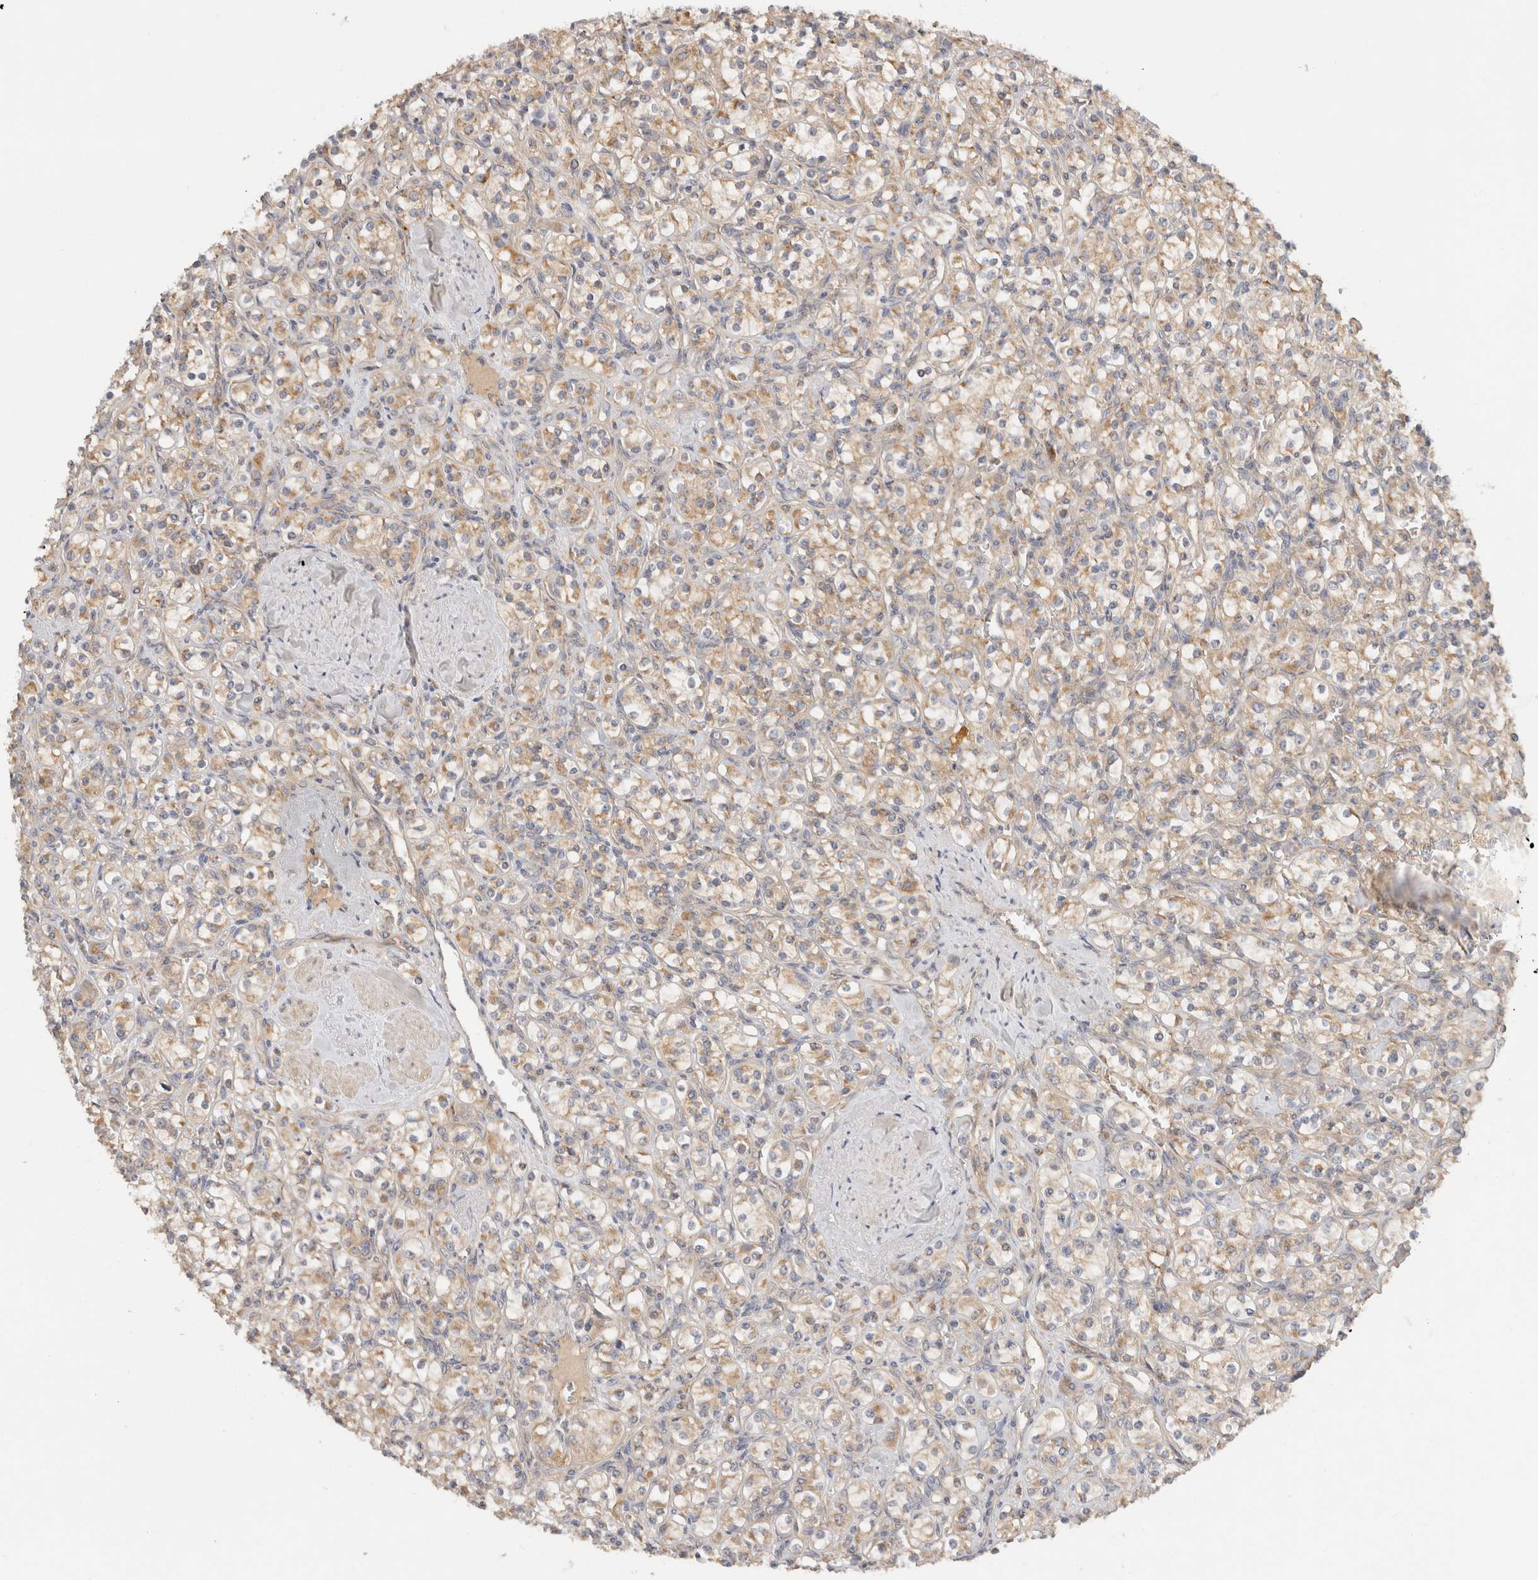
{"staining": {"intensity": "weak", "quantity": ">75%", "location": "cytoplasmic/membranous"}, "tissue": "renal cancer", "cell_type": "Tumor cells", "image_type": "cancer", "snomed": [{"axis": "morphology", "description": "Adenocarcinoma, NOS"}, {"axis": "topography", "description": "Kidney"}], "caption": "Human adenocarcinoma (renal) stained for a protein (brown) reveals weak cytoplasmic/membranous positive positivity in about >75% of tumor cells.", "gene": "SGK3", "patient": {"sex": "male", "age": 77}}